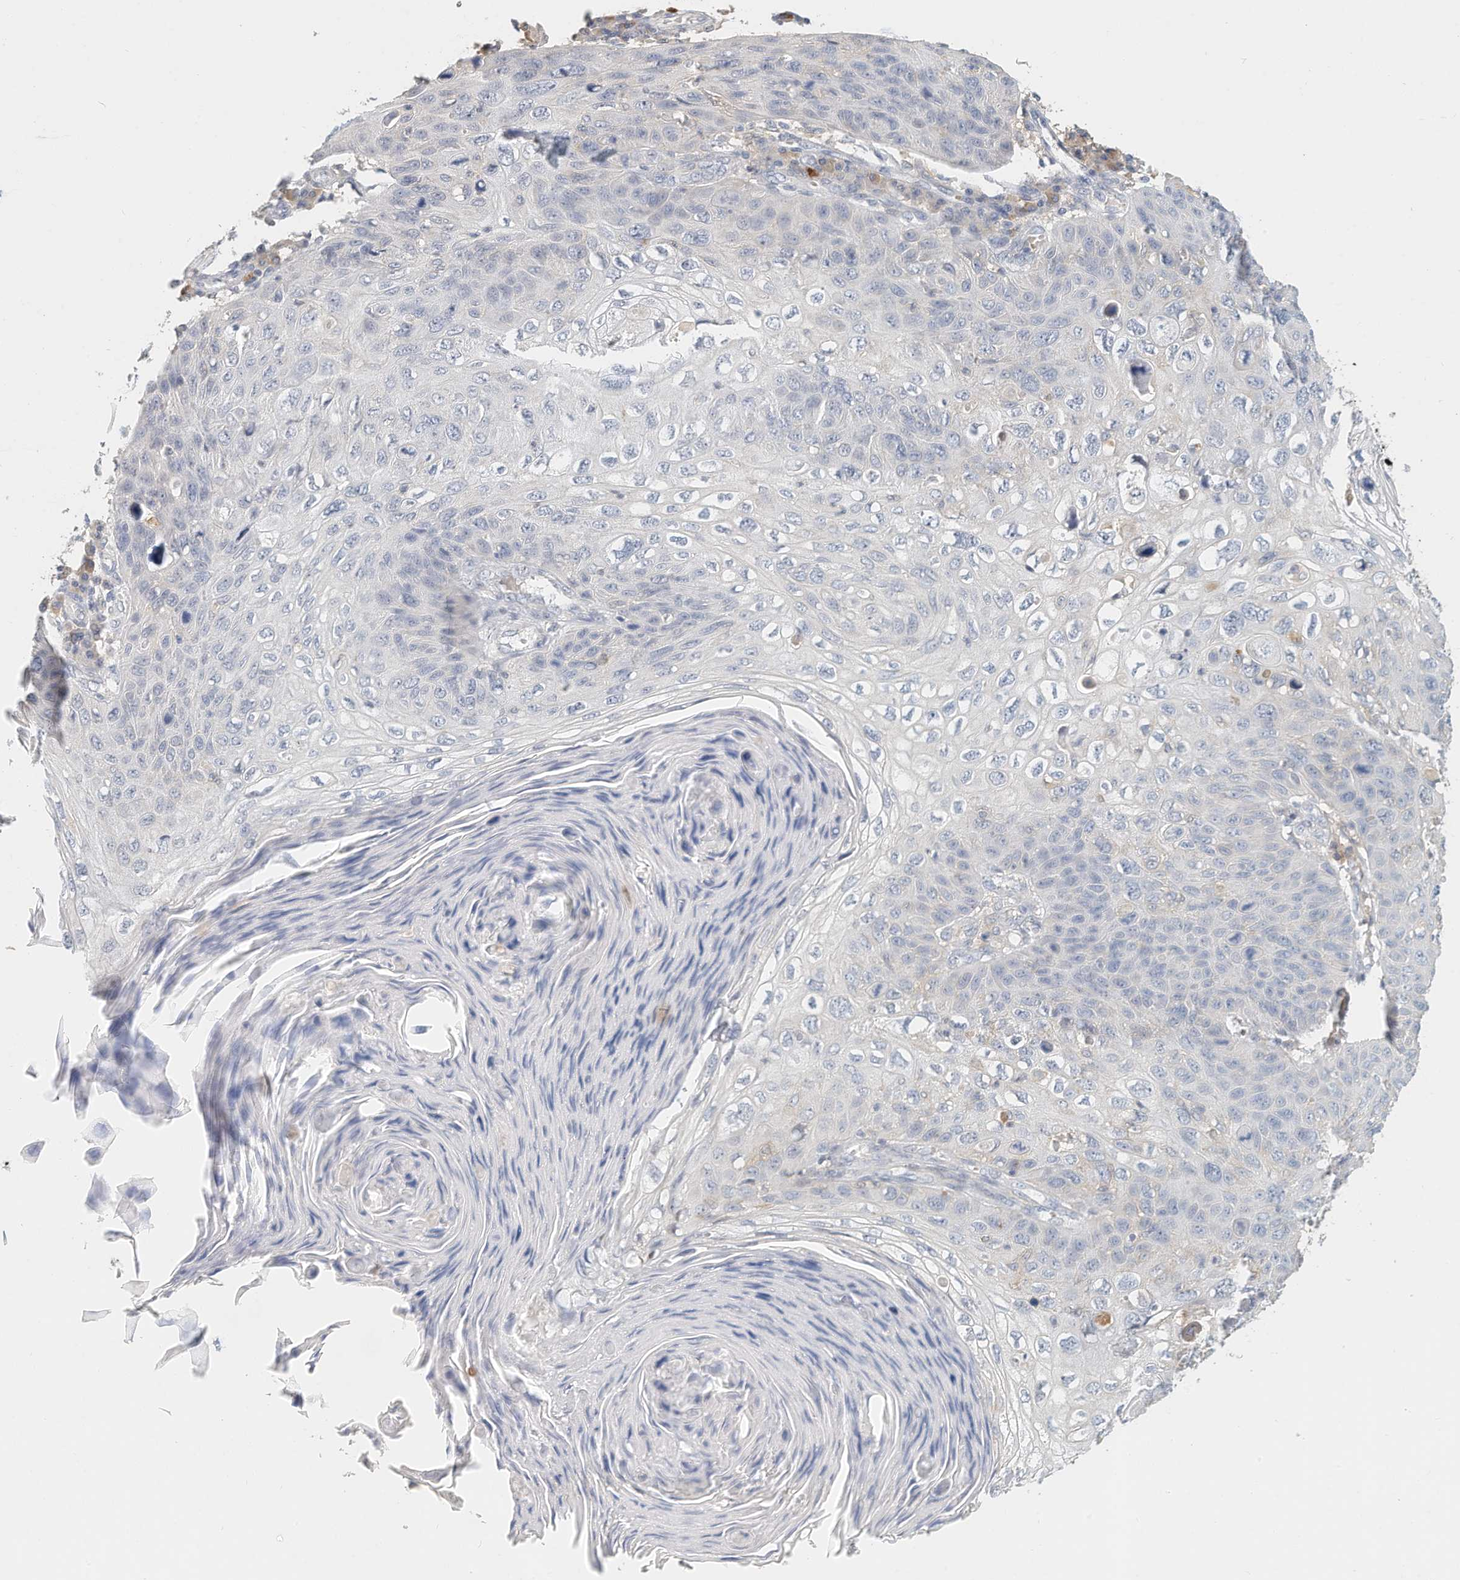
{"staining": {"intensity": "negative", "quantity": "none", "location": "none"}, "tissue": "skin cancer", "cell_type": "Tumor cells", "image_type": "cancer", "snomed": [{"axis": "morphology", "description": "Squamous cell carcinoma, NOS"}, {"axis": "topography", "description": "Skin"}], "caption": "Micrograph shows no significant protein expression in tumor cells of squamous cell carcinoma (skin).", "gene": "MICAL1", "patient": {"sex": "female", "age": 90}}